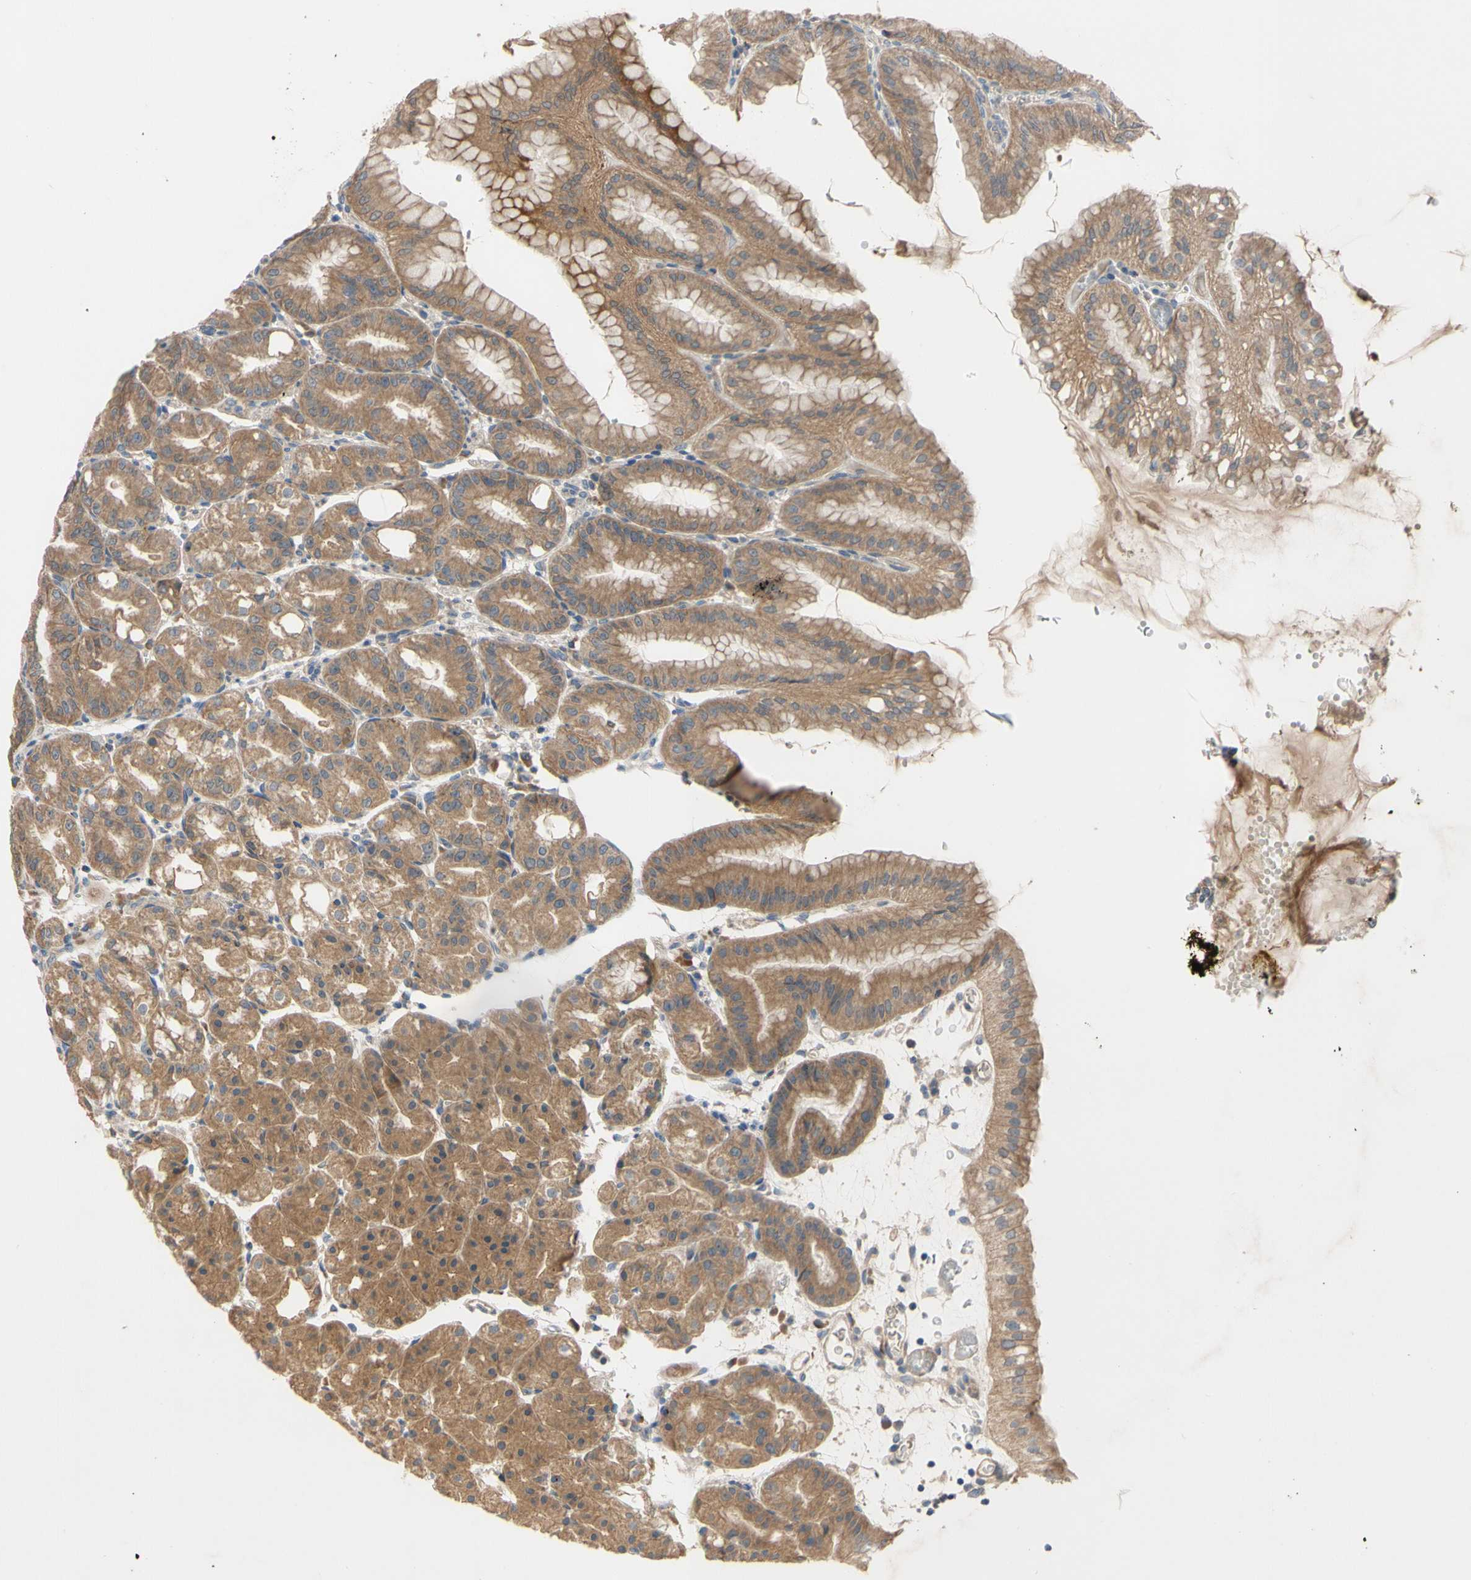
{"staining": {"intensity": "moderate", "quantity": ">75%", "location": "cytoplasmic/membranous"}, "tissue": "stomach", "cell_type": "Glandular cells", "image_type": "normal", "snomed": [{"axis": "morphology", "description": "Normal tissue, NOS"}, {"axis": "topography", "description": "Stomach, lower"}], "caption": "The image demonstrates a brown stain indicating the presence of a protein in the cytoplasmic/membranous of glandular cells in stomach. (DAB (3,3'-diaminobenzidine) = brown stain, brightfield microscopy at high magnification).", "gene": "MBTPS2", "patient": {"sex": "male", "age": 71}}